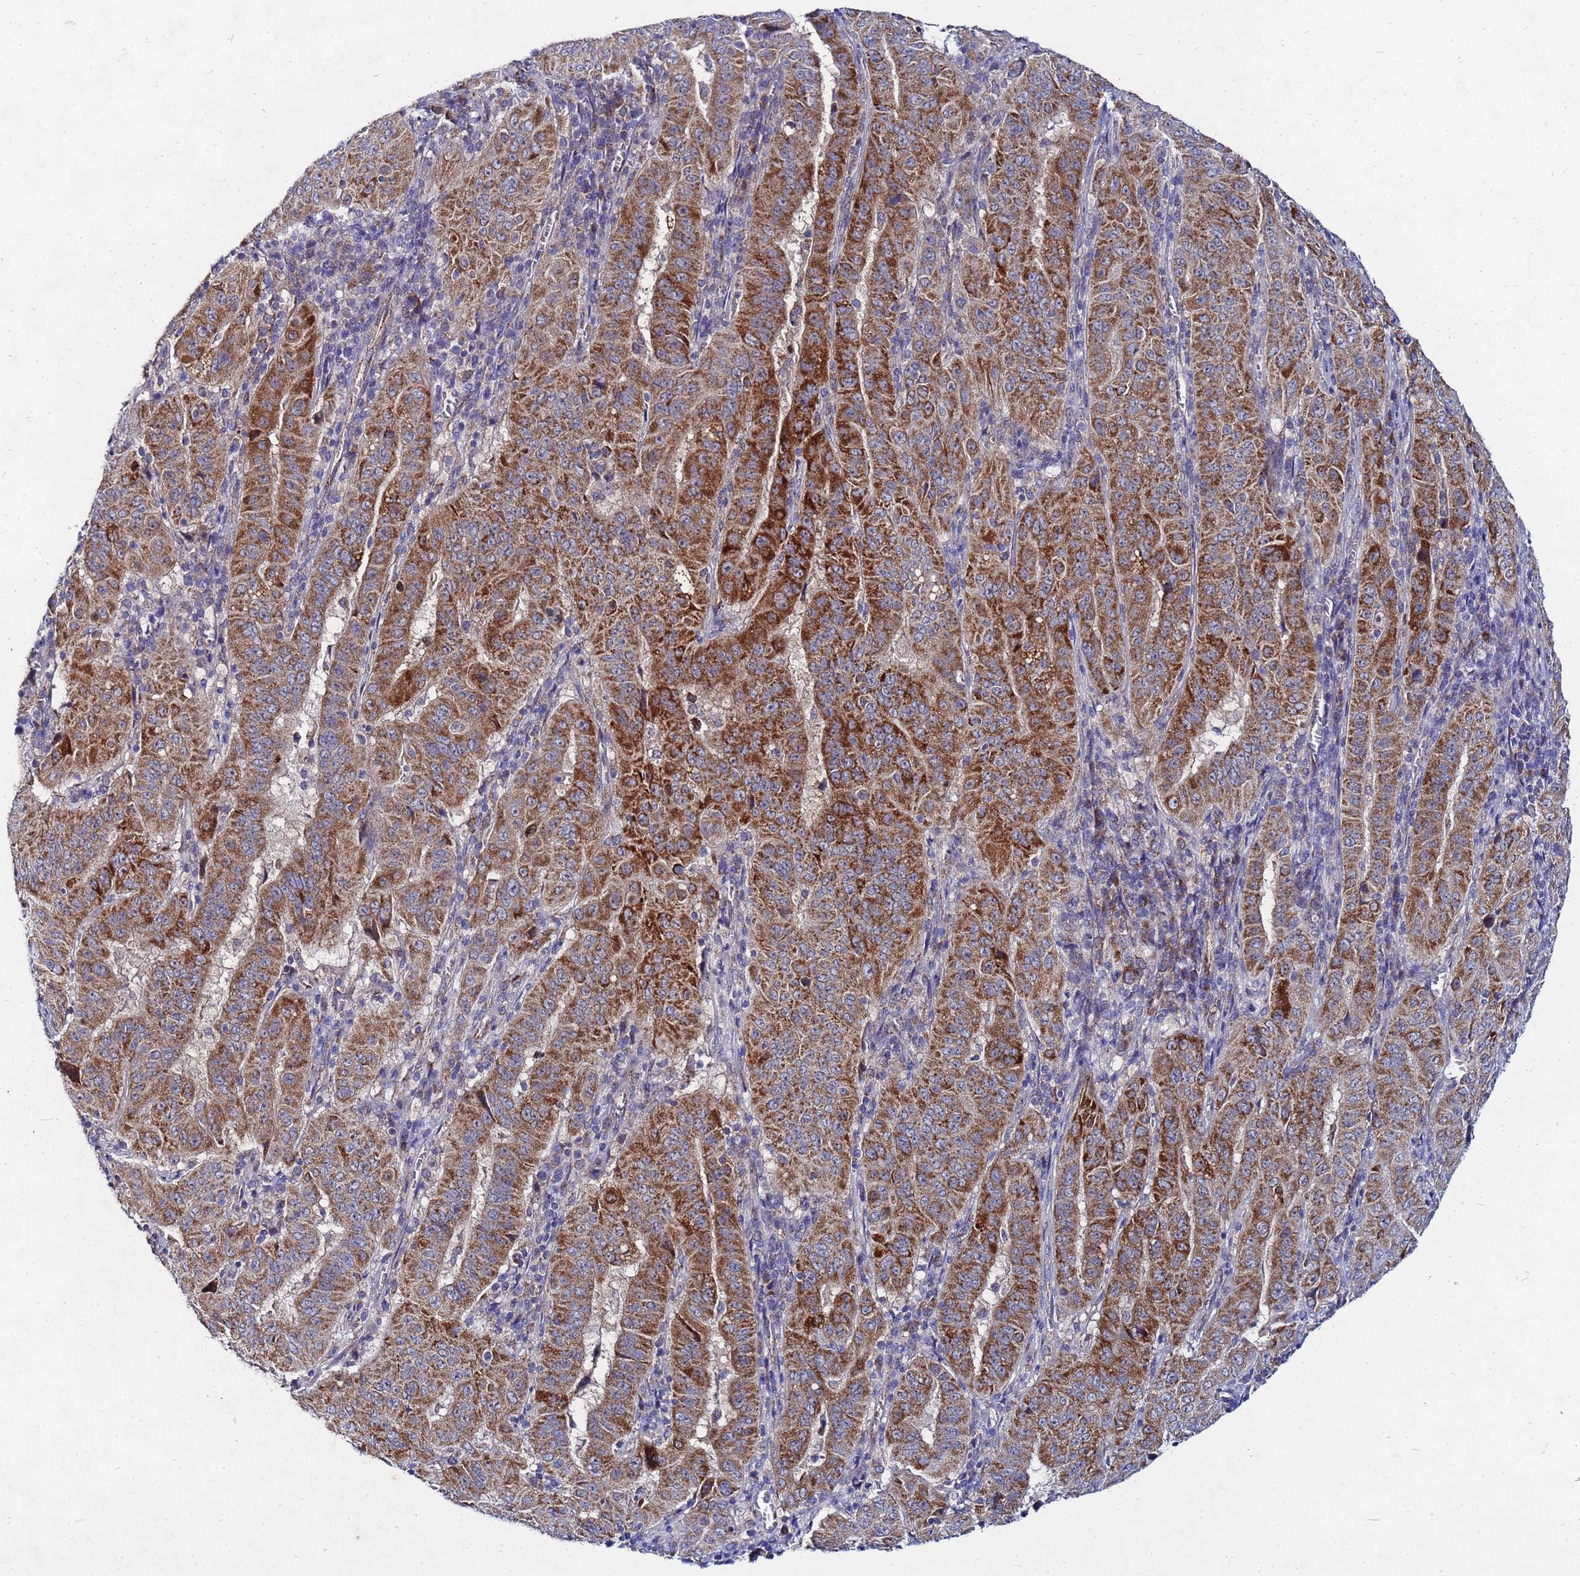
{"staining": {"intensity": "strong", "quantity": ">75%", "location": "cytoplasmic/membranous"}, "tissue": "pancreatic cancer", "cell_type": "Tumor cells", "image_type": "cancer", "snomed": [{"axis": "morphology", "description": "Adenocarcinoma, NOS"}, {"axis": "topography", "description": "Pancreas"}], "caption": "Strong cytoplasmic/membranous positivity for a protein is seen in approximately >75% of tumor cells of pancreatic cancer using immunohistochemistry.", "gene": "FAHD2A", "patient": {"sex": "male", "age": 63}}